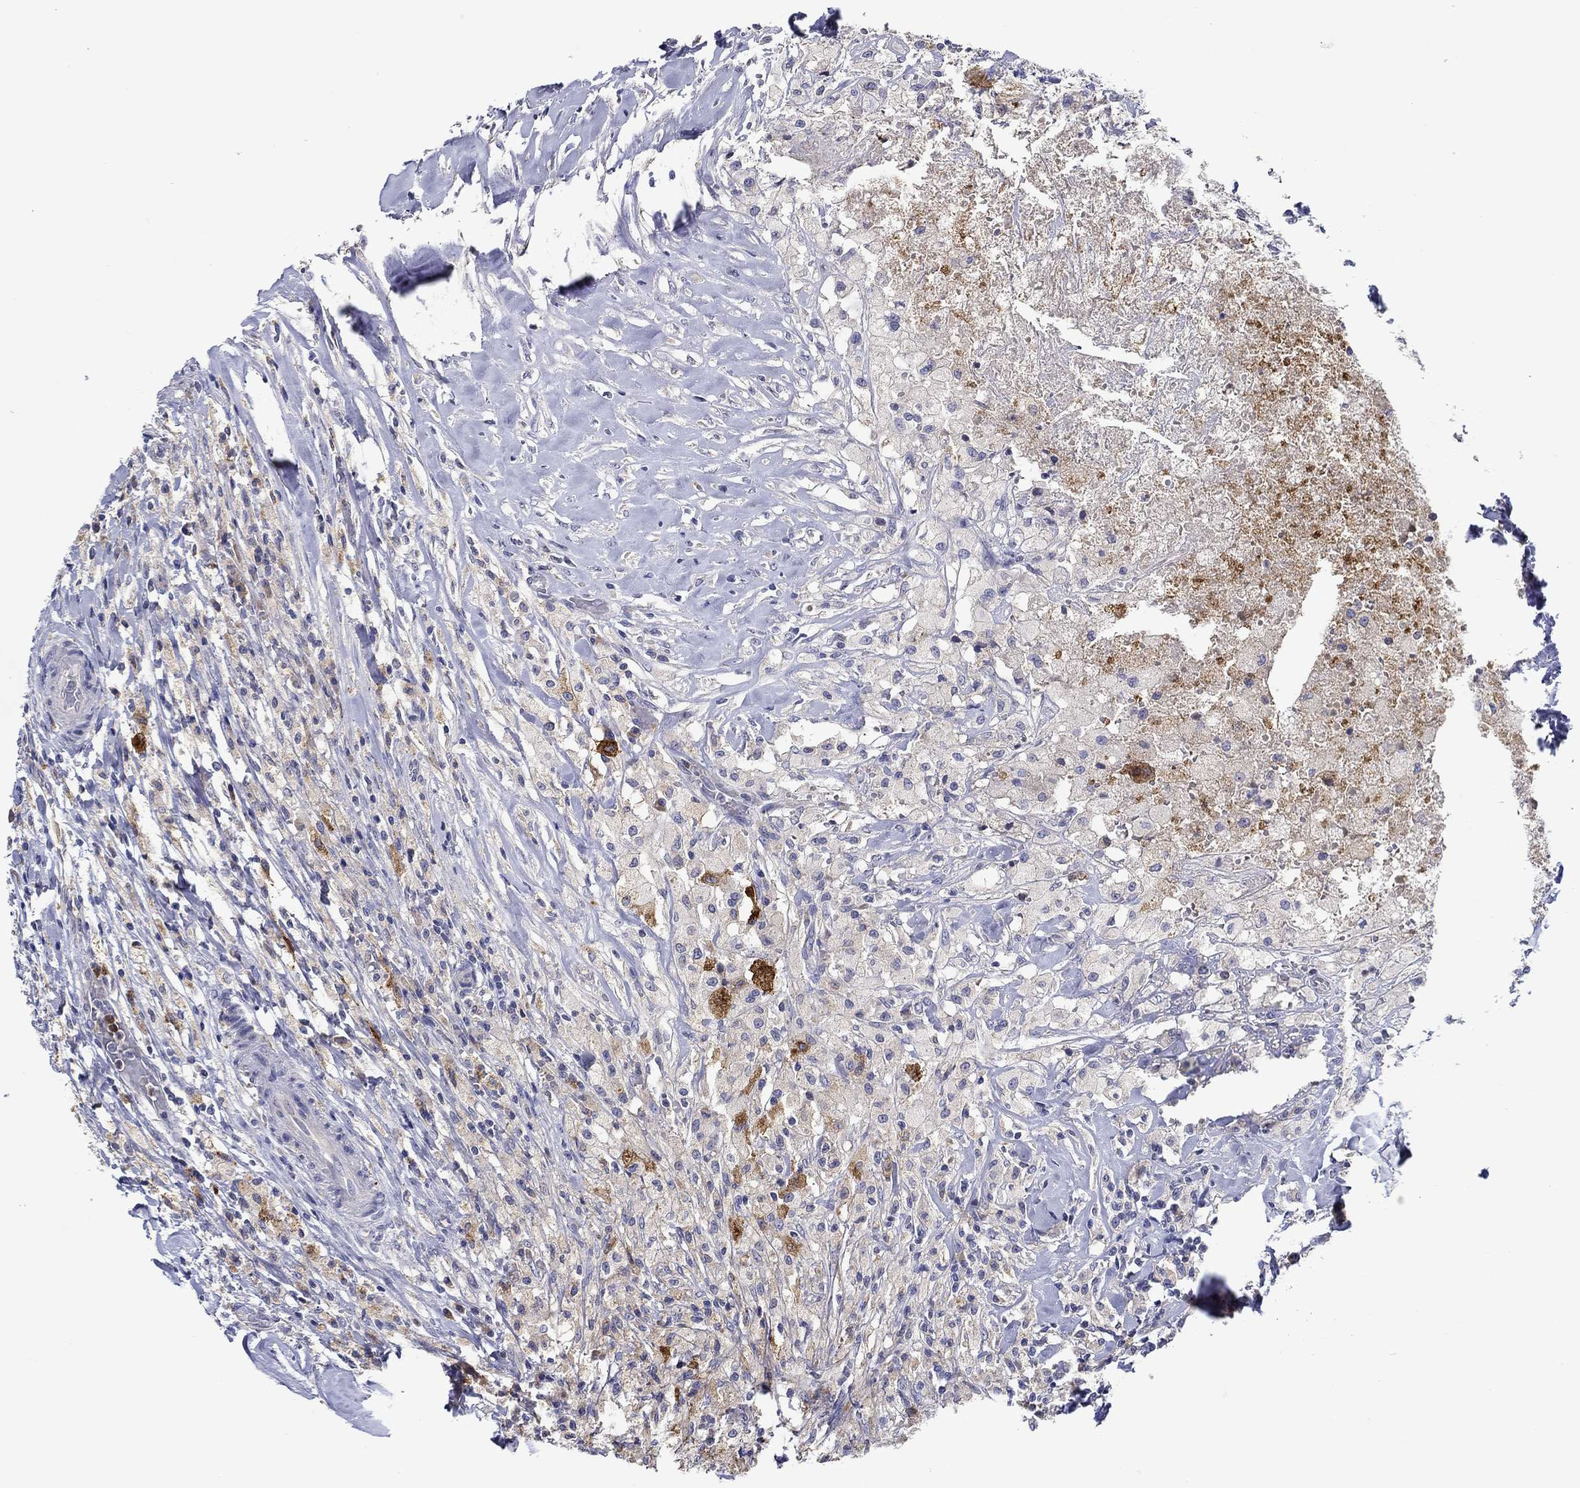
{"staining": {"intensity": "strong", "quantity": "<25%", "location": "cytoplasmic/membranous"}, "tissue": "testis cancer", "cell_type": "Tumor cells", "image_type": "cancer", "snomed": [{"axis": "morphology", "description": "Necrosis, NOS"}, {"axis": "morphology", "description": "Carcinoma, Embryonal, NOS"}, {"axis": "topography", "description": "Testis"}], "caption": "Testis embryonal carcinoma stained for a protein (brown) demonstrates strong cytoplasmic/membranous positive positivity in about <25% of tumor cells.", "gene": "CHIT1", "patient": {"sex": "male", "age": 19}}